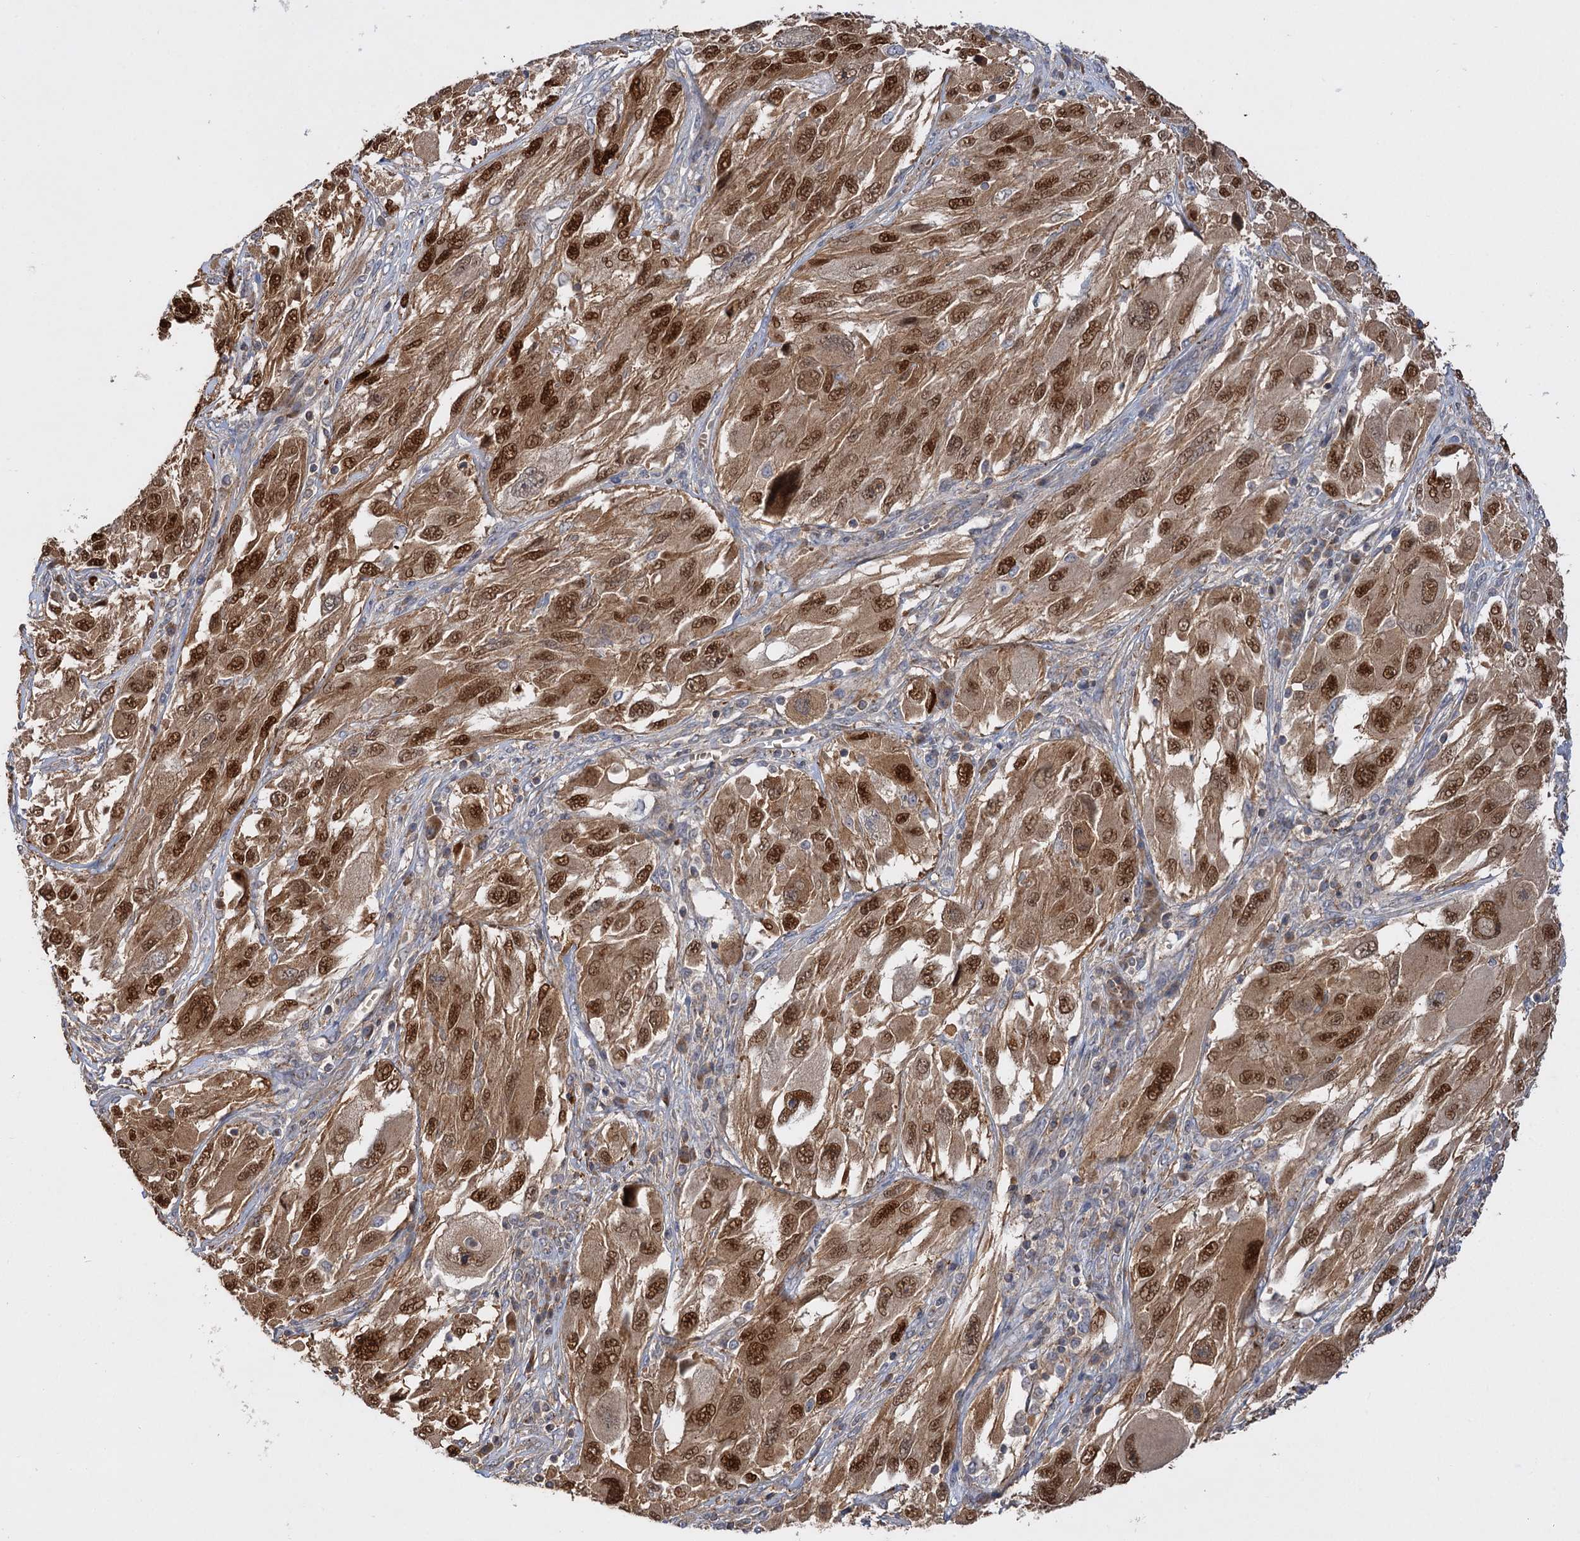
{"staining": {"intensity": "strong", "quantity": ">75%", "location": "cytoplasmic/membranous,nuclear"}, "tissue": "melanoma", "cell_type": "Tumor cells", "image_type": "cancer", "snomed": [{"axis": "morphology", "description": "Malignant melanoma, NOS"}, {"axis": "topography", "description": "Skin"}], "caption": "Brown immunohistochemical staining in melanoma demonstrates strong cytoplasmic/membranous and nuclear staining in approximately >75% of tumor cells.", "gene": "FBXW8", "patient": {"sex": "female", "age": 91}}